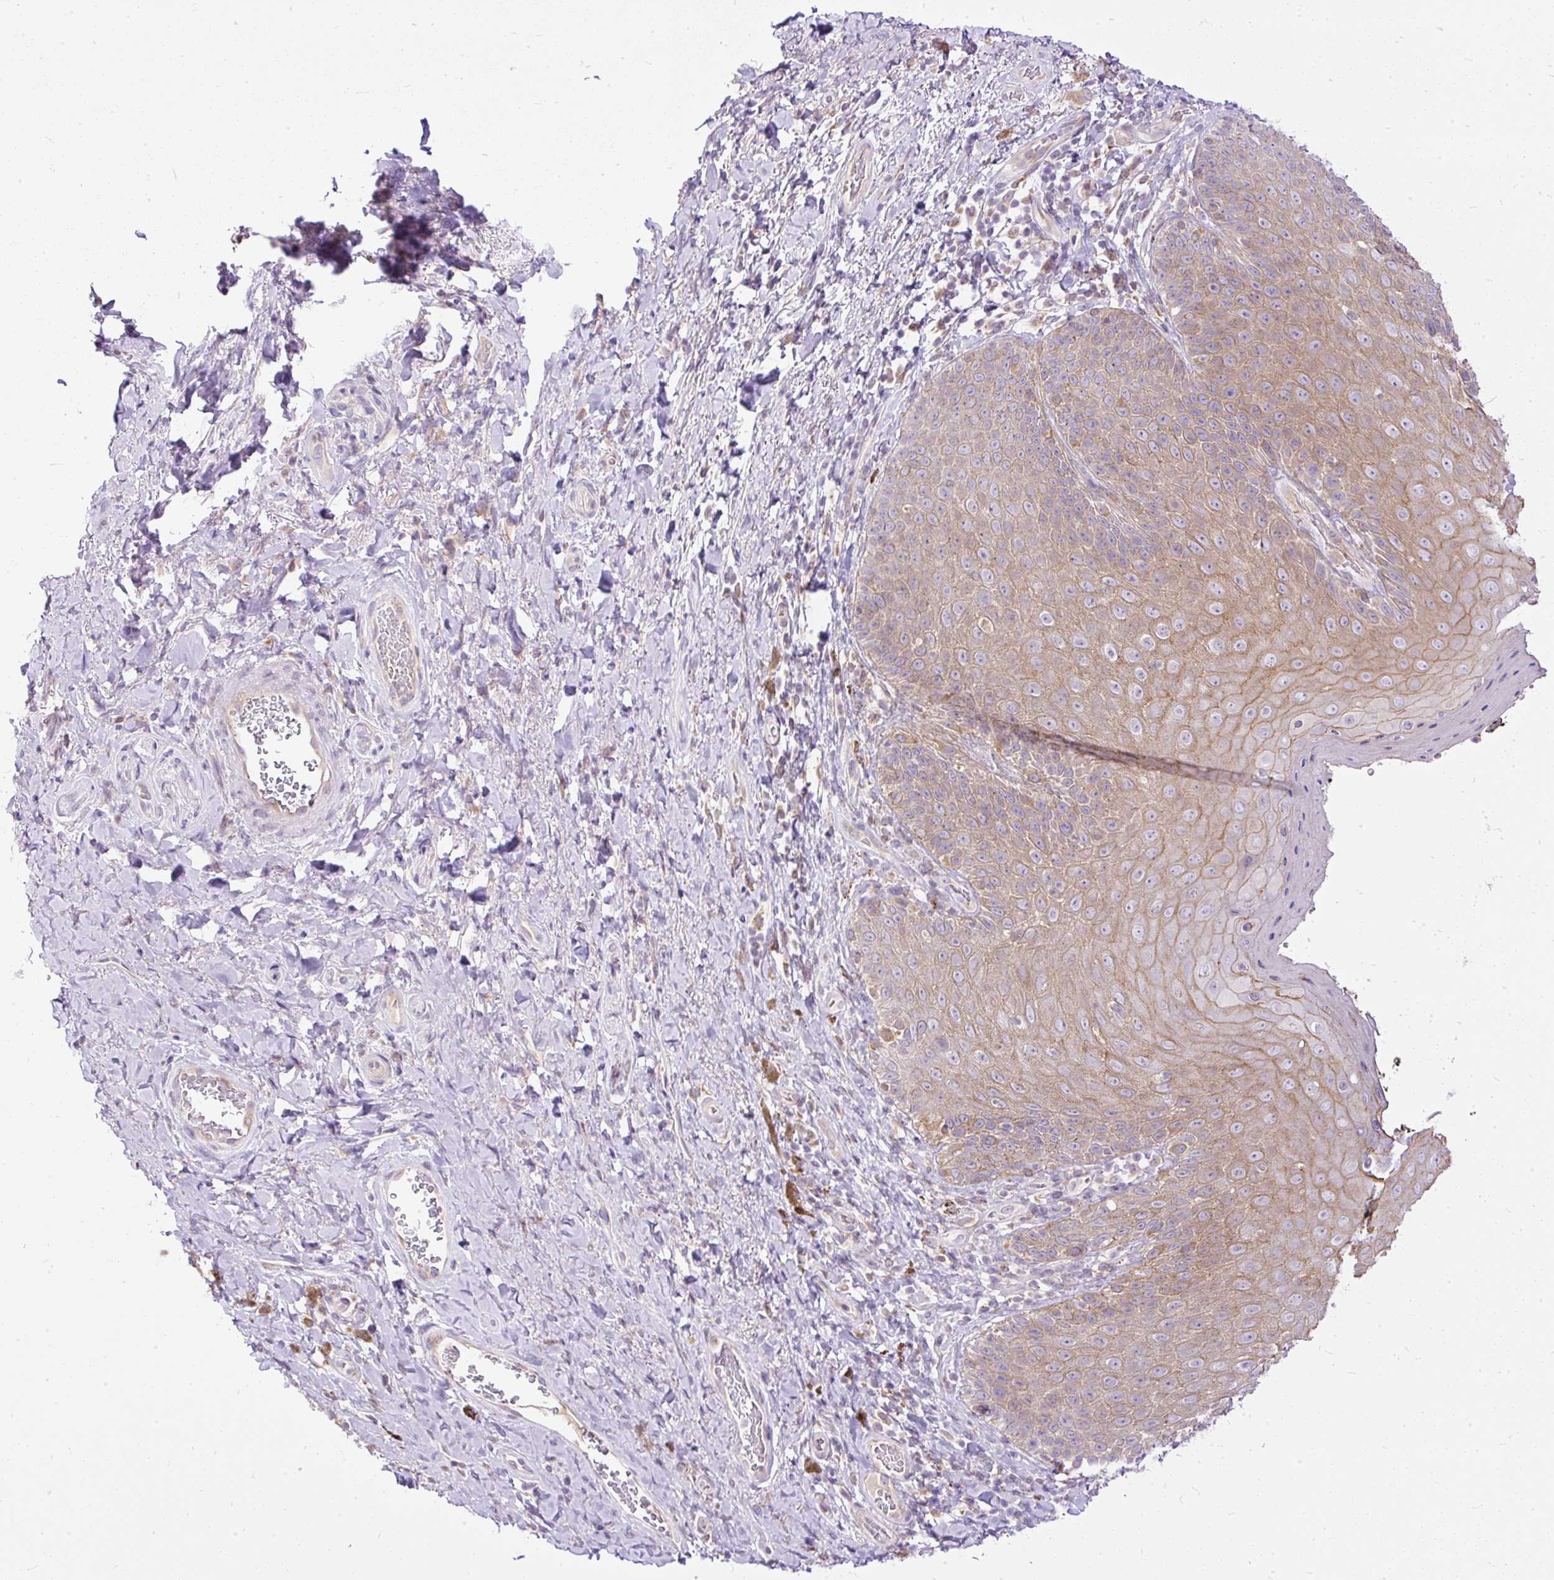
{"staining": {"intensity": "moderate", "quantity": ">75%", "location": "cytoplasmic/membranous"}, "tissue": "skin", "cell_type": "Epidermal cells", "image_type": "normal", "snomed": [{"axis": "morphology", "description": "Normal tissue, NOS"}, {"axis": "topography", "description": "Anal"}, {"axis": "topography", "description": "Peripheral nerve tissue"}], "caption": "This micrograph displays immunohistochemistry (IHC) staining of unremarkable human skin, with medium moderate cytoplasmic/membranous expression in approximately >75% of epidermal cells.", "gene": "AMFR", "patient": {"sex": "male", "age": 53}}